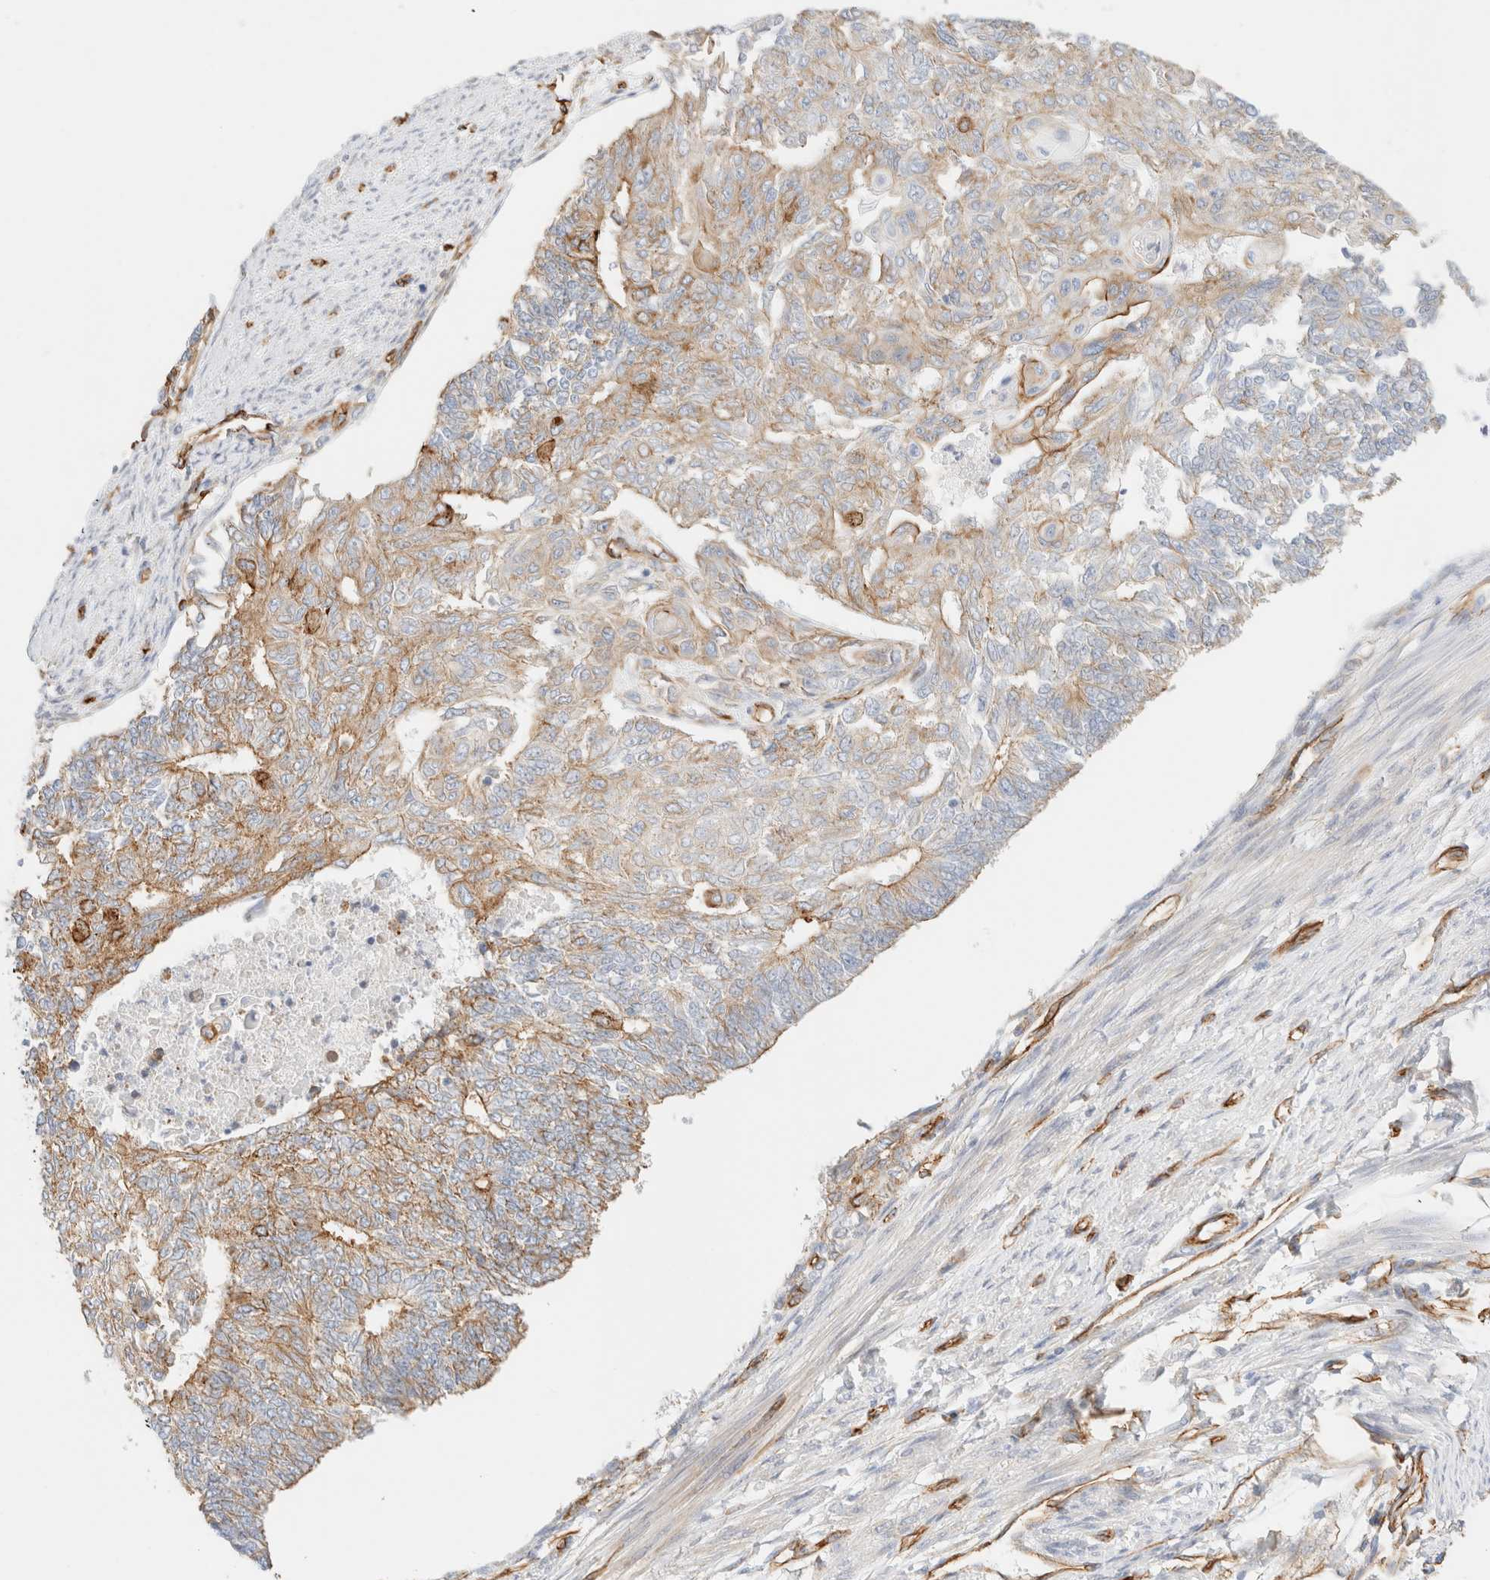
{"staining": {"intensity": "weak", "quantity": "25%-75%", "location": "cytoplasmic/membranous"}, "tissue": "endometrial cancer", "cell_type": "Tumor cells", "image_type": "cancer", "snomed": [{"axis": "morphology", "description": "Adenocarcinoma, NOS"}, {"axis": "topography", "description": "Endometrium"}], "caption": "Adenocarcinoma (endometrial) stained with immunohistochemistry (IHC) shows weak cytoplasmic/membranous staining in approximately 25%-75% of tumor cells.", "gene": "CYB5R4", "patient": {"sex": "female", "age": 32}}